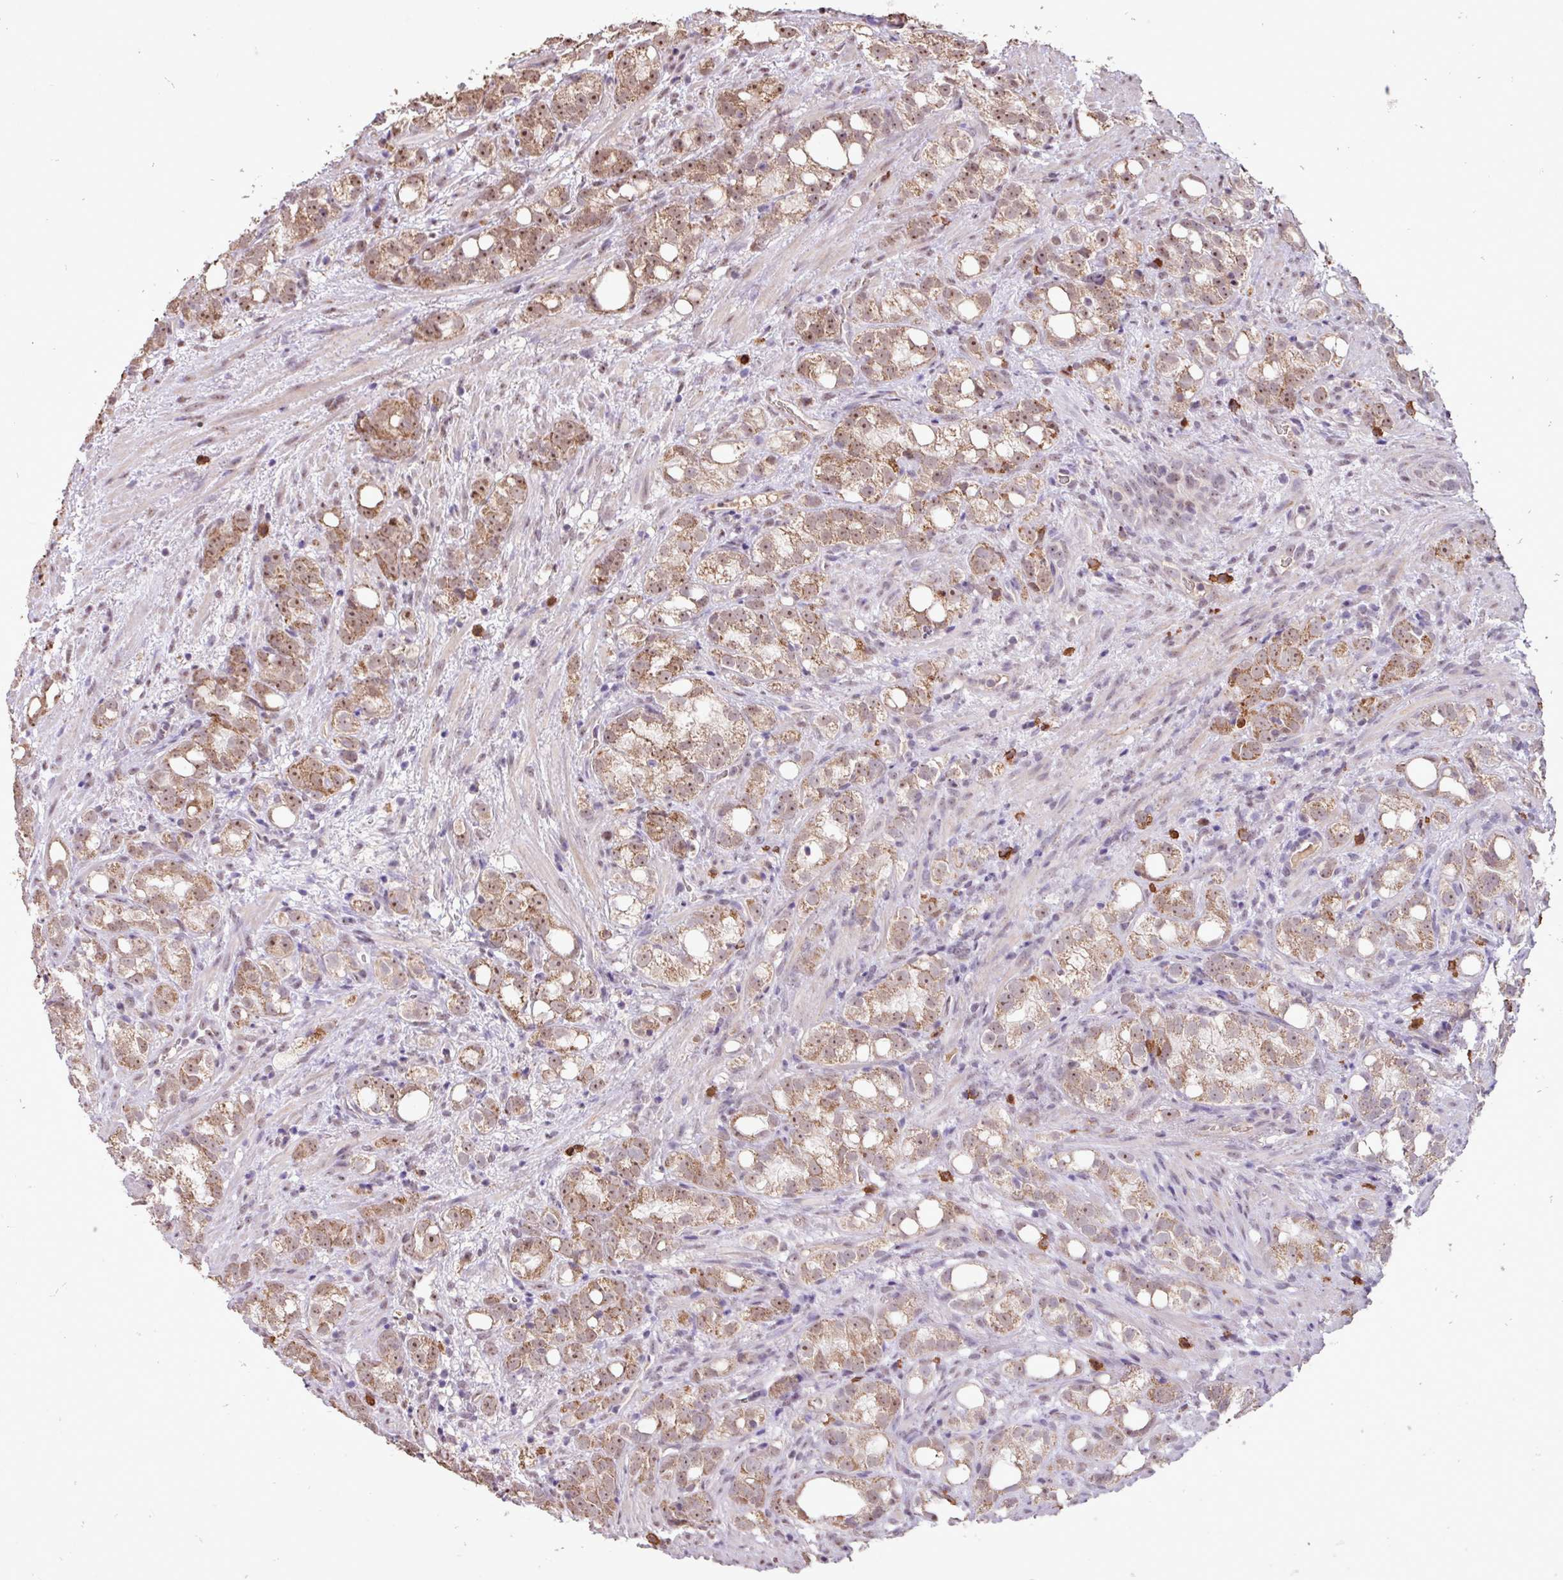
{"staining": {"intensity": "moderate", "quantity": ">75%", "location": "cytoplasmic/membranous,nuclear"}, "tissue": "prostate cancer", "cell_type": "Tumor cells", "image_type": "cancer", "snomed": [{"axis": "morphology", "description": "Adenocarcinoma, High grade"}, {"axis": "topography", "description": "Prostate"}], "caption": "DAB immunohistochemical staining of human prostate cancer shows moderate cytoplasmic/membranous and nuclear protein expression in approximately >75% of tumor cells.", "gene": "L3MBTL3", "patient": {"sex": "male", "age": 82}}